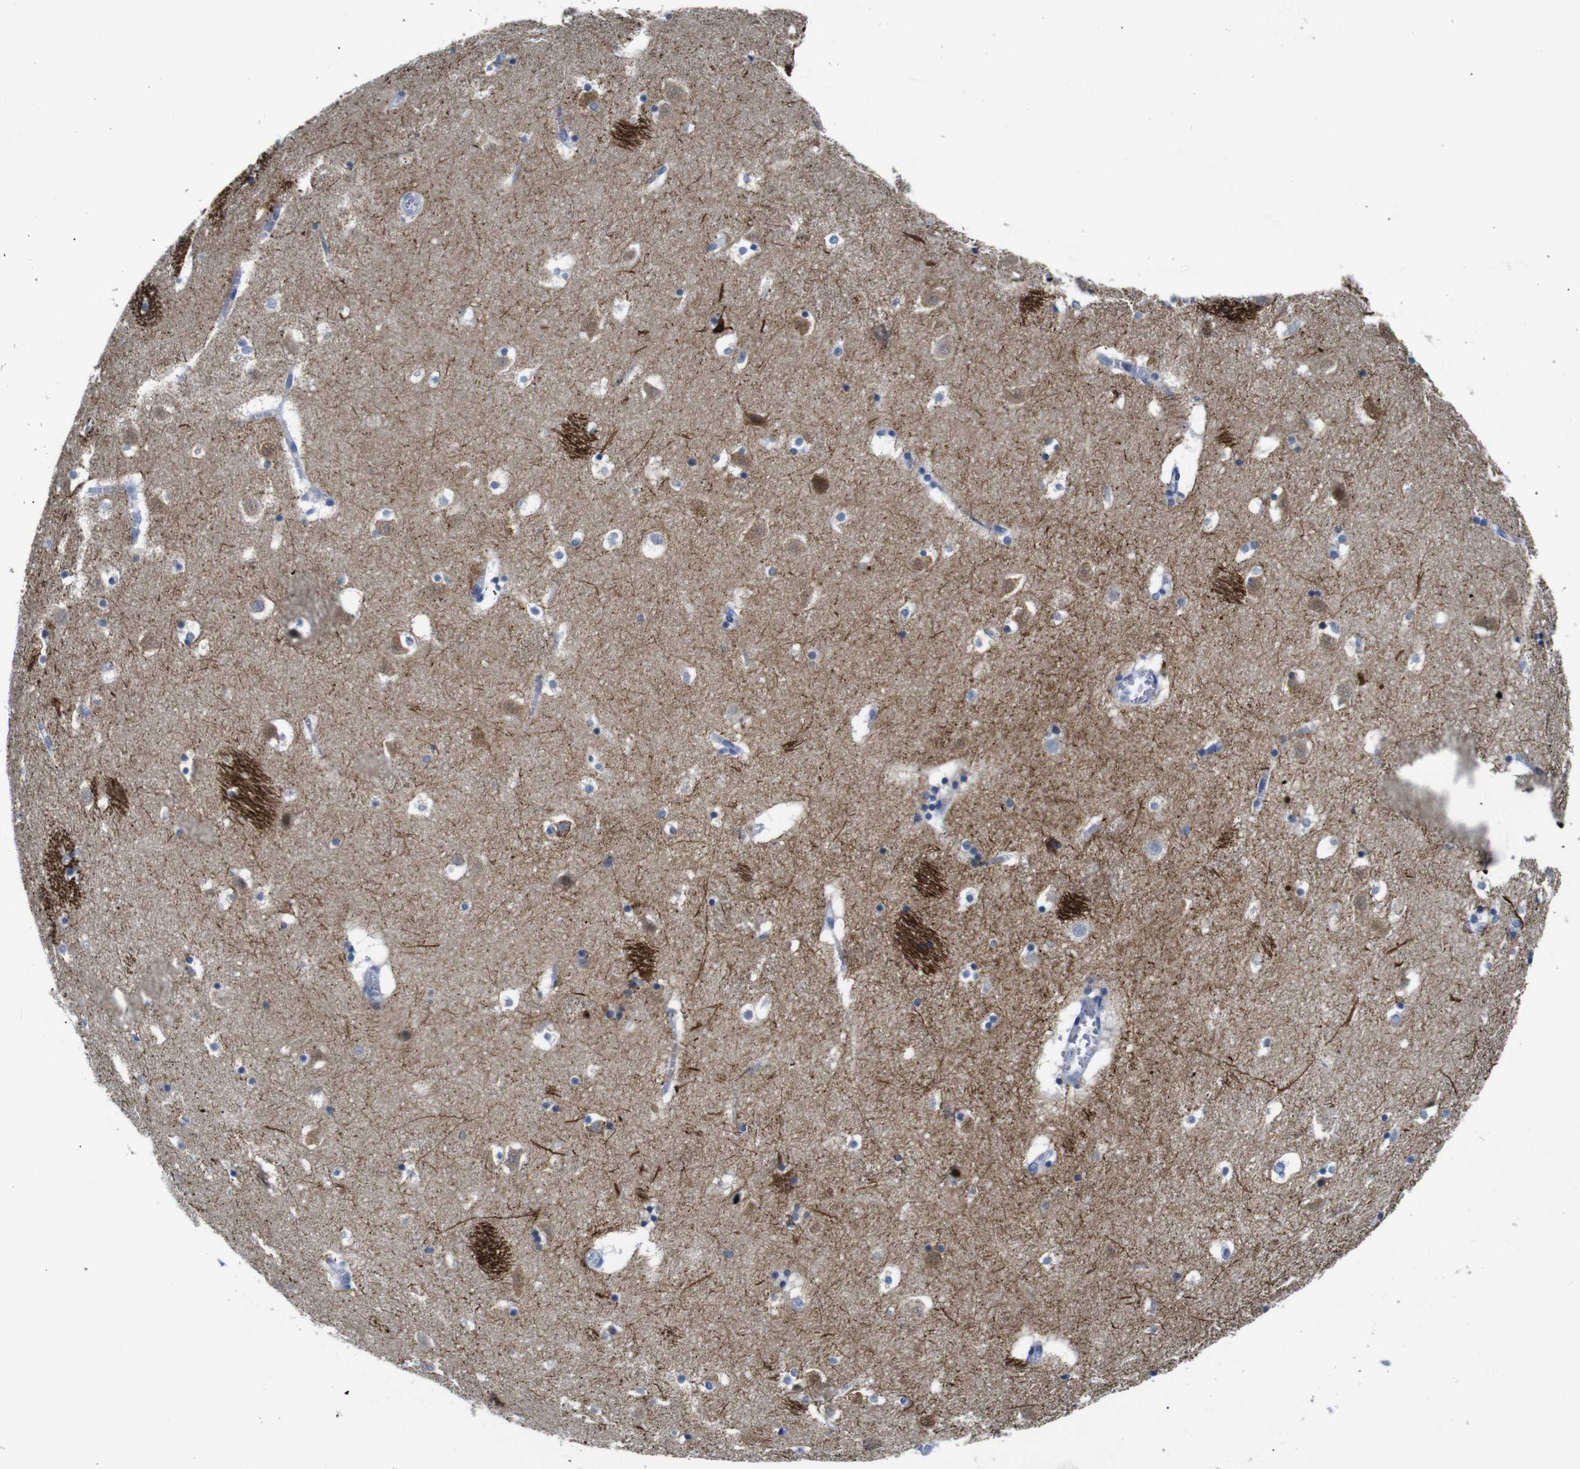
{"staining": {"intensity": "weak", "quantity": "<25%", "location": "cytoplasmic/membranous"}, "tissue": "caudate", "cell_type": "Glial cells", "image_type": "normal", "snomed": [{"axis": "morphology", "description": "Normal tissue, NOS"}, {"axis": "topography", "description": "Lateral ventricle wall"}], "caption": "DAB immunohistochemical staining of normal human caudate exhibits no significant expression in glial cells. Brightfield microscopy of immunohistochemistry stained with DAB (brown) and hematoxylin (blue), captured at high magnification.", "gene": "ANK3", "patient": {"sex": "male", "age": 45}}